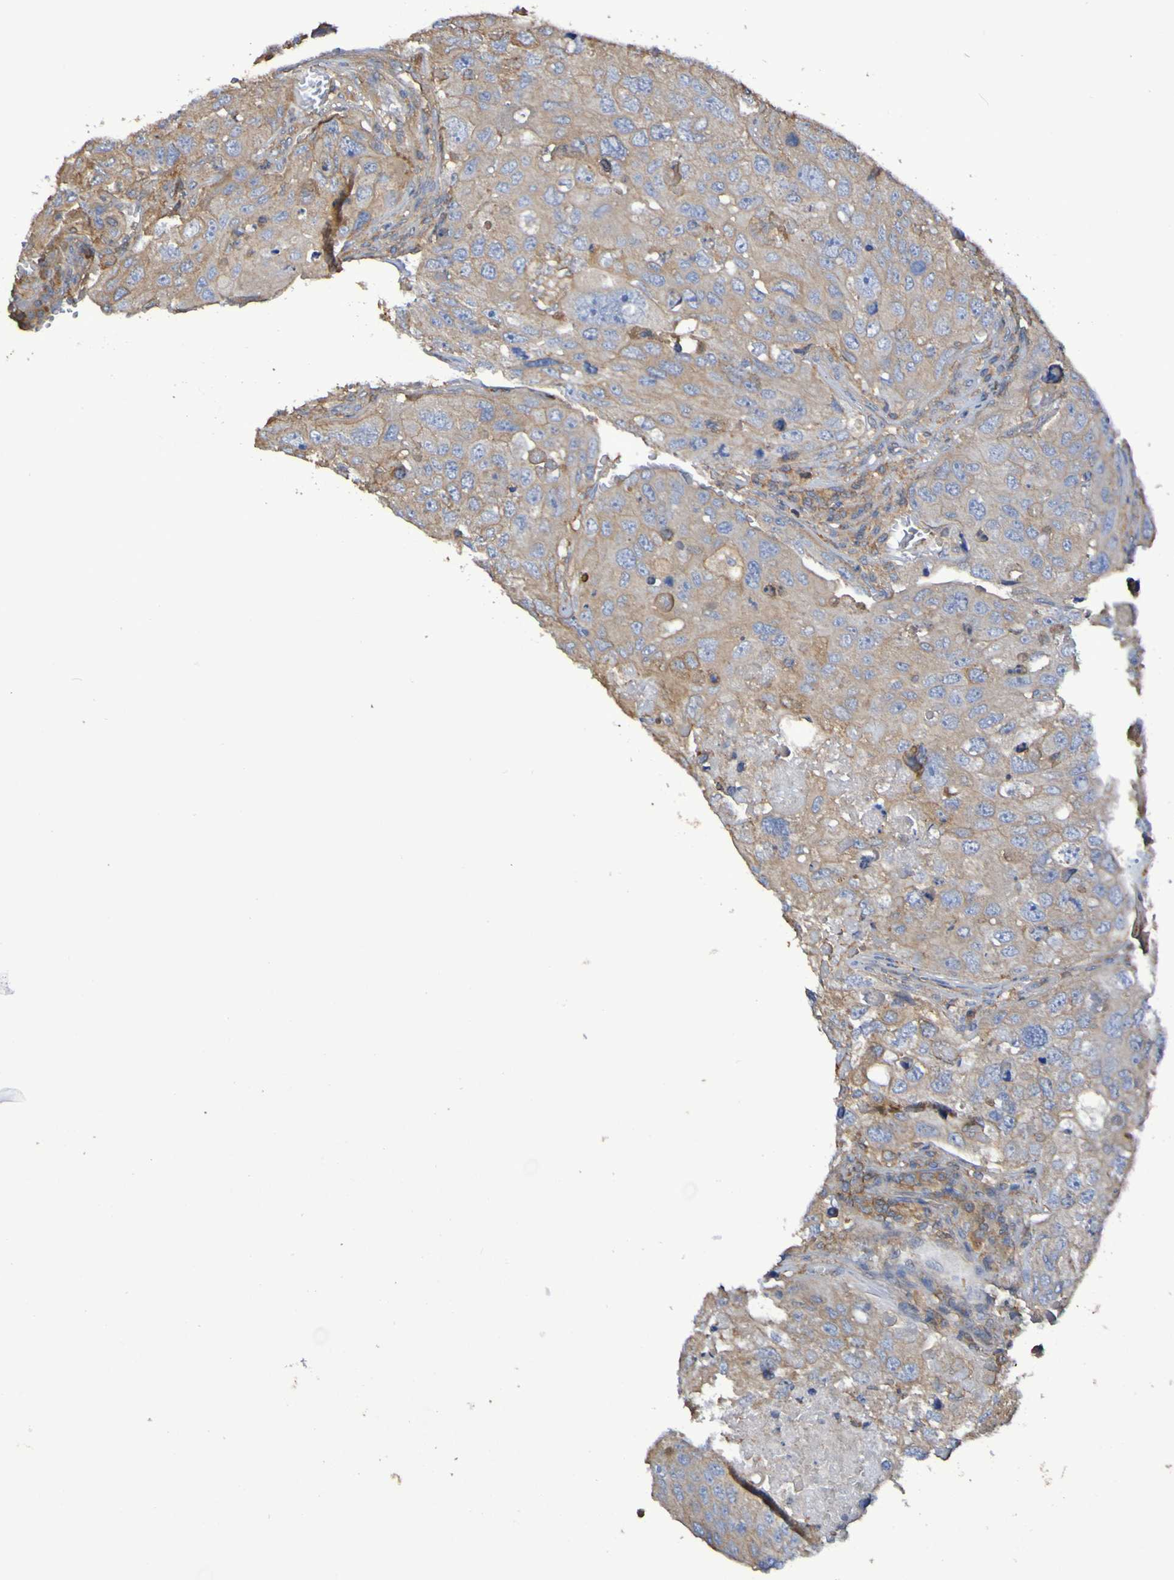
{"staining": {"intensity": "weak", "quantity": "25%-75%", "location": "cytoplasmic/membranous"}, "tissue": "urothelial cancer", "cell_type": "Tumor cells", "image_type": "cancer", "snomed": [{"axis": "morphology", "description": "Urothelial carcinoma, High grade"}, {"axis": "topography", "description": "Lymph node"}, {"axis": "topography", "description": "Urinary bladder"}], "caption": "Immunohistochemistry histopathology image of neoplastic tissue: urothelial cancer stained using immunohistochemistry (IHC) exhibits low levels of weak protein expression localized specifically in the cytoplasmic/membranous of tumor cells, appearing as a cytoplasmic/membranous brown color.", "gene": "SYNJ1", "patient": {"sex": "male", "age": 51}}